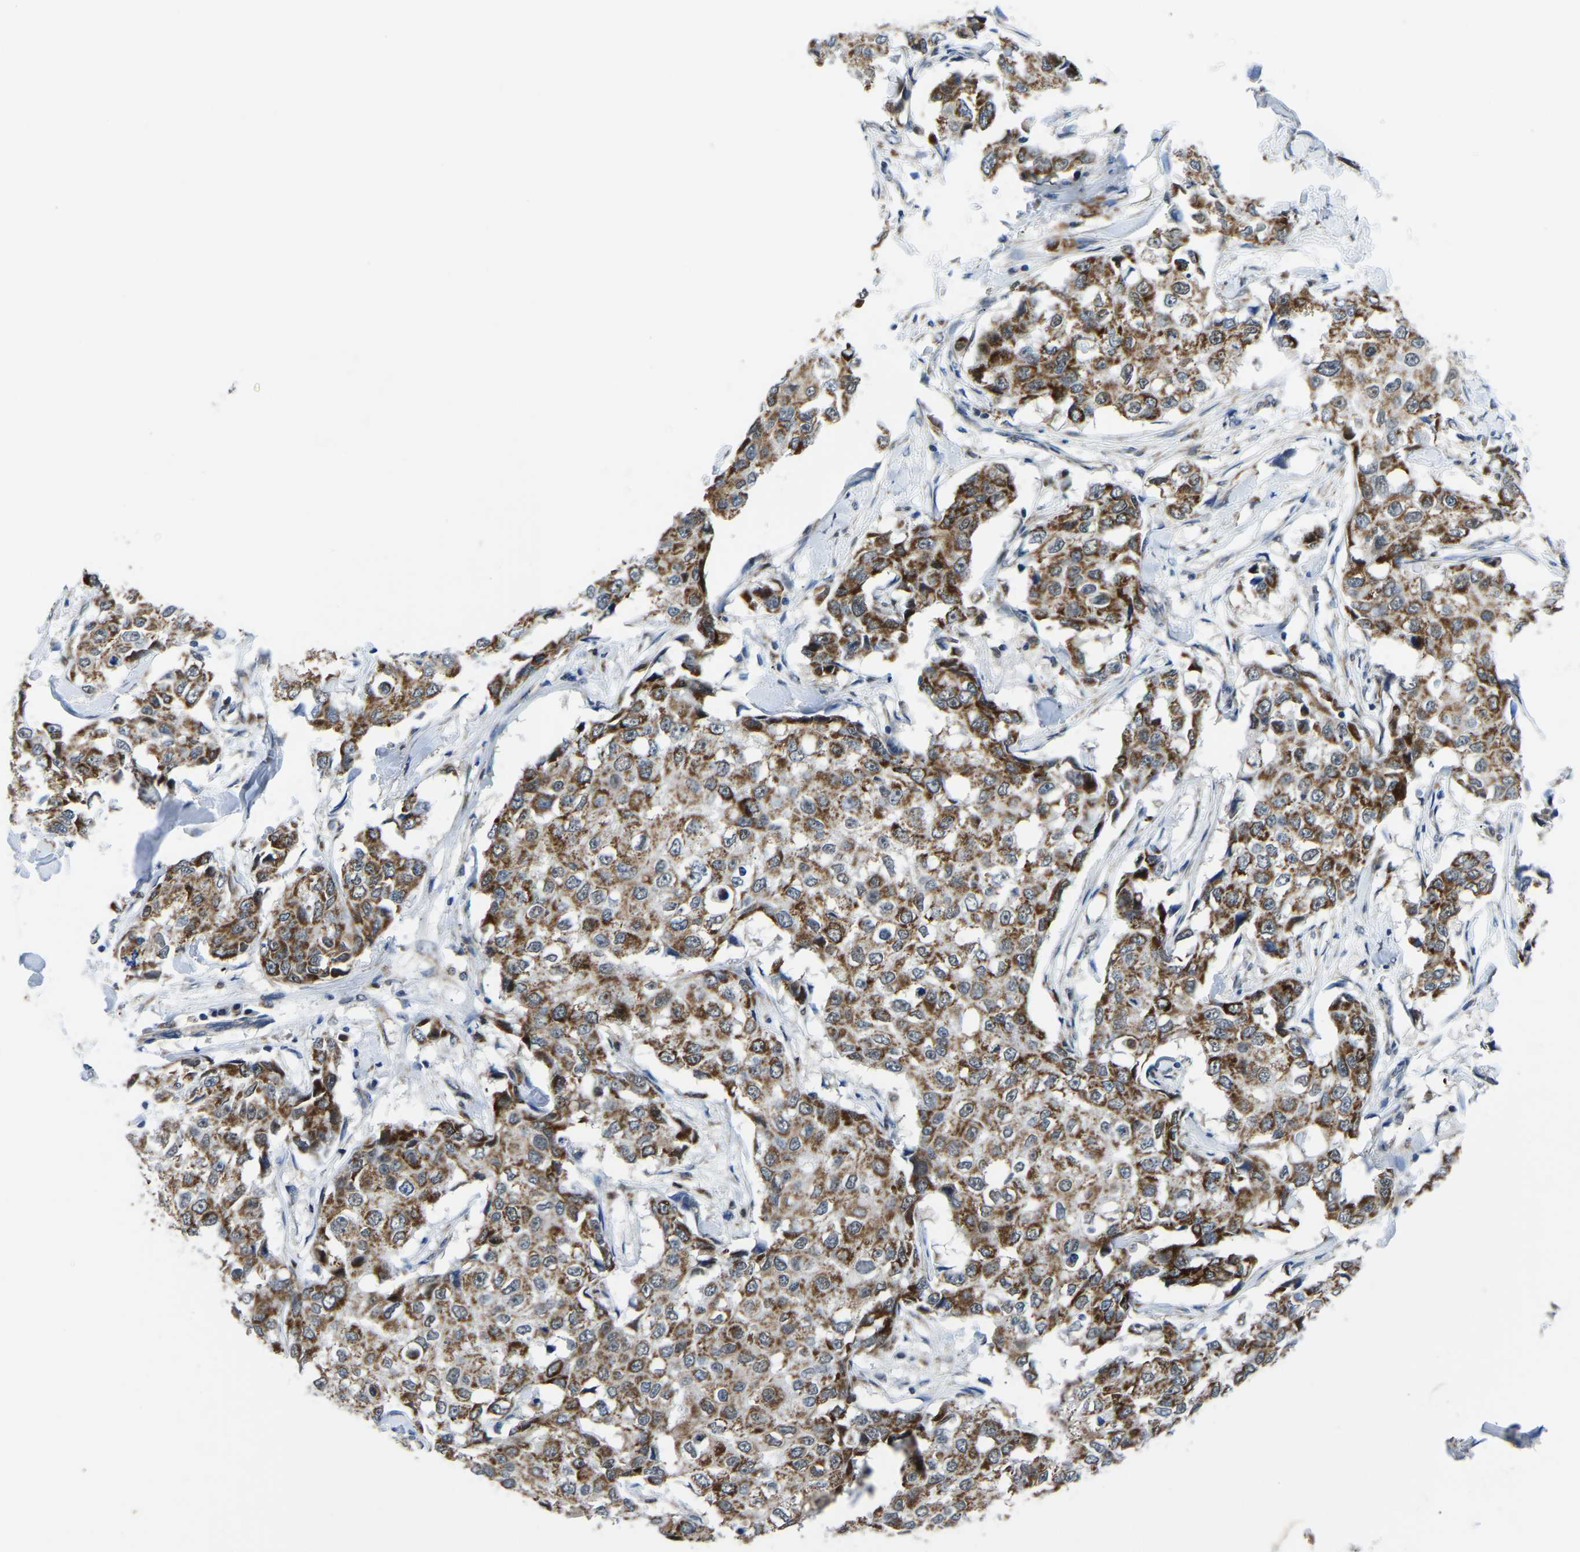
{"staining": {"intensity": "moderate", "quantity": ">75%", "location": "cytoplasmic/membranous"}, "tissue": "breast cancer", "cell_type": "Tumor cells", "image_type": "cancer", "snomed": [{"axis": "morphology", "description": "Duct carcinoma"}, {"axis": "topography", "description": "Breast"}], "caption": "The immunohistochemical stain labels moderate cytoplasmic/membranous expression in tumor cells of breast cancer (invasive ductal carcinoma) tissue.", "gene": "BNIP3L", "patient": {"sex": "female", "age": 27}}